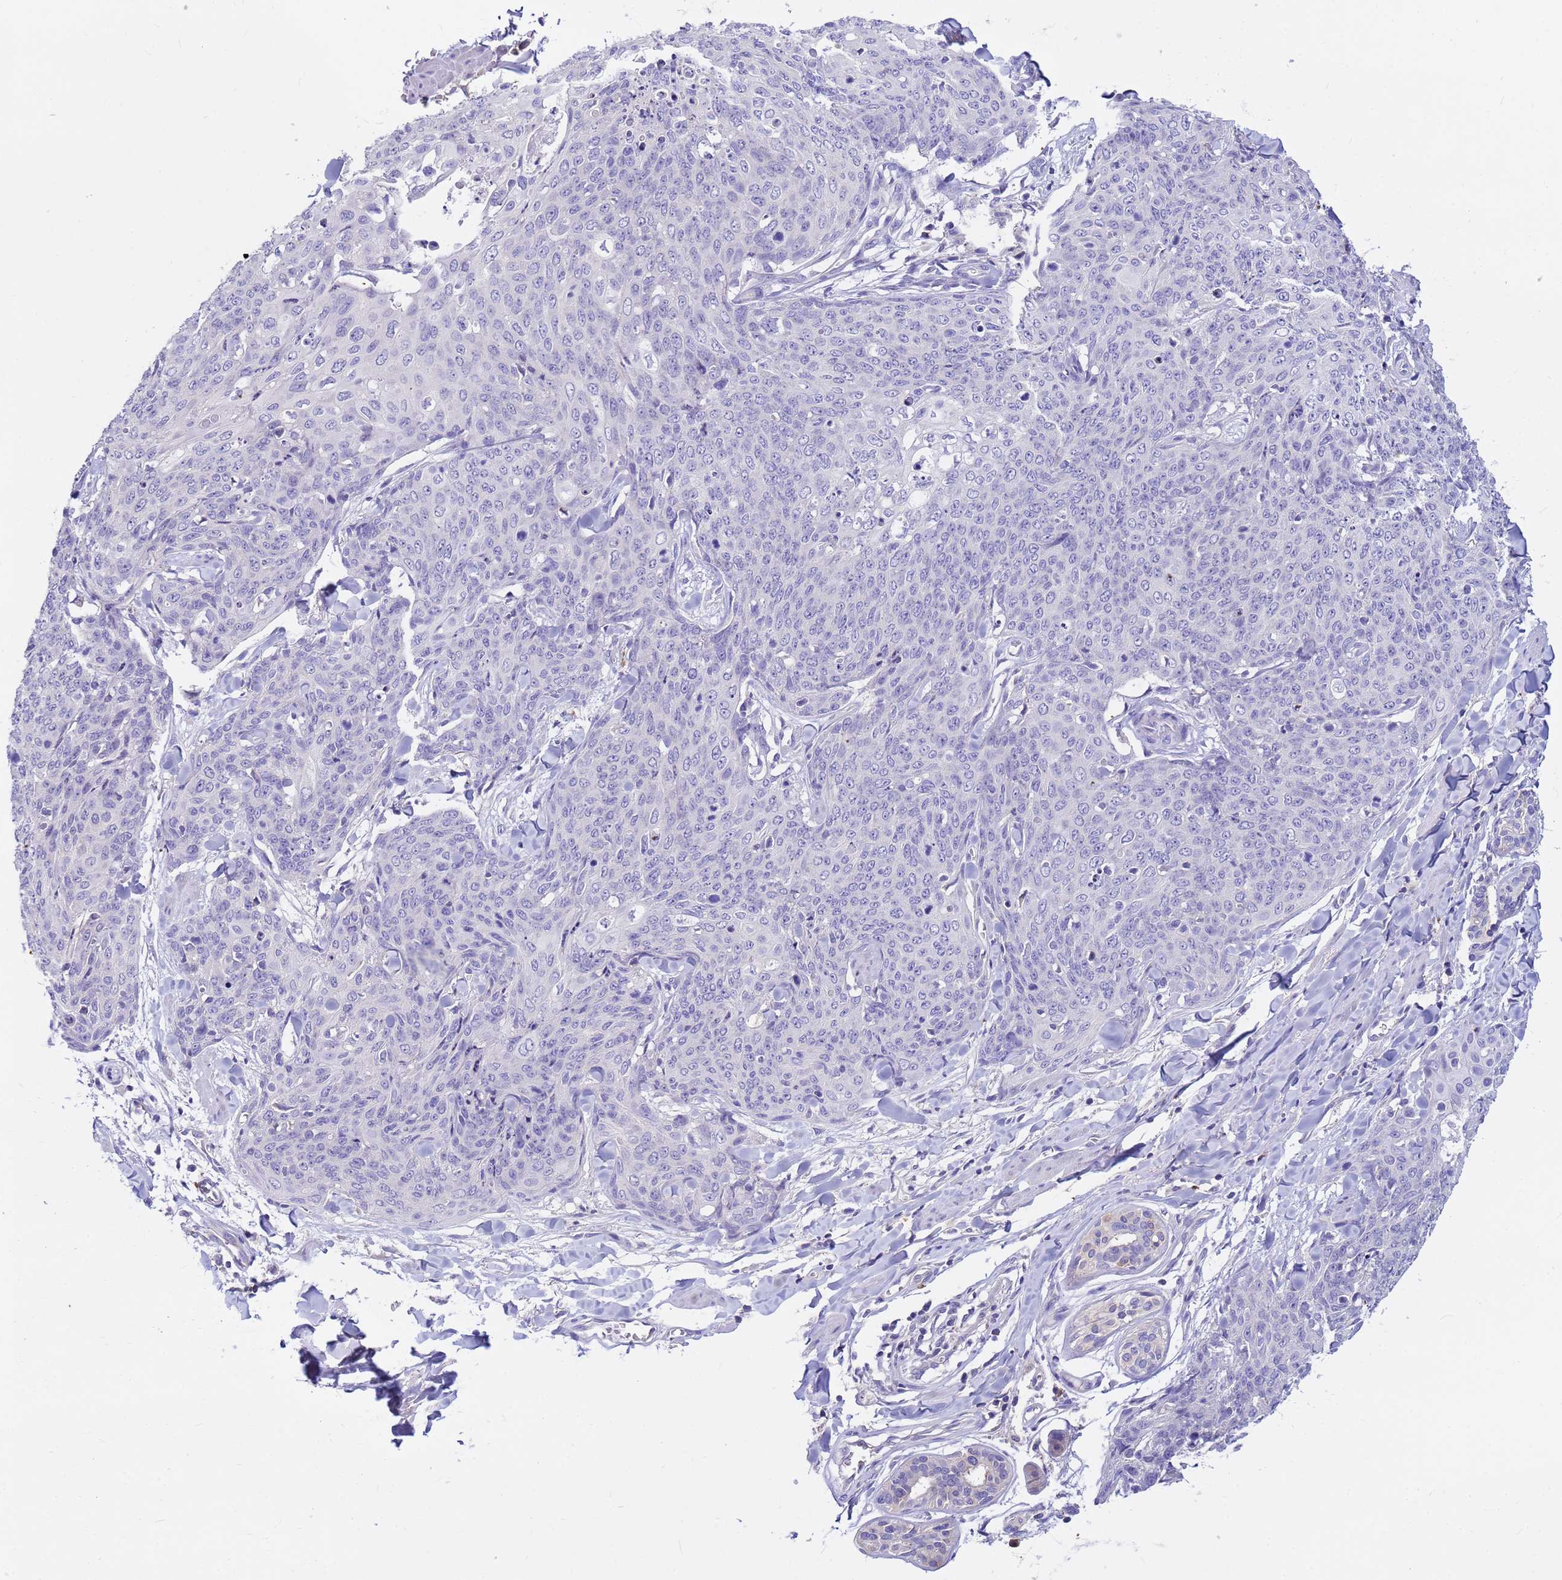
{"staining": {"intensity": "negative", "quantity": "none", "location": "none"}, "tissue": "skin cancer", "cell_type": "Tumor cells", "image_type": "cancer", "snomed": [{"axis": "morphology", "description": "Squamous cell carcinoma, NOS"}, {"axis": "topography", "description": "Skin"}, {"axis": "topography", "description": "Vulva"}], "caption": "The histopathology image exhibits no significant positivity in tumor cells of skin cancer (squamous cell carcinoma).", "gene": "DPRX", "patient": {"sex": "female", "age": 85}}